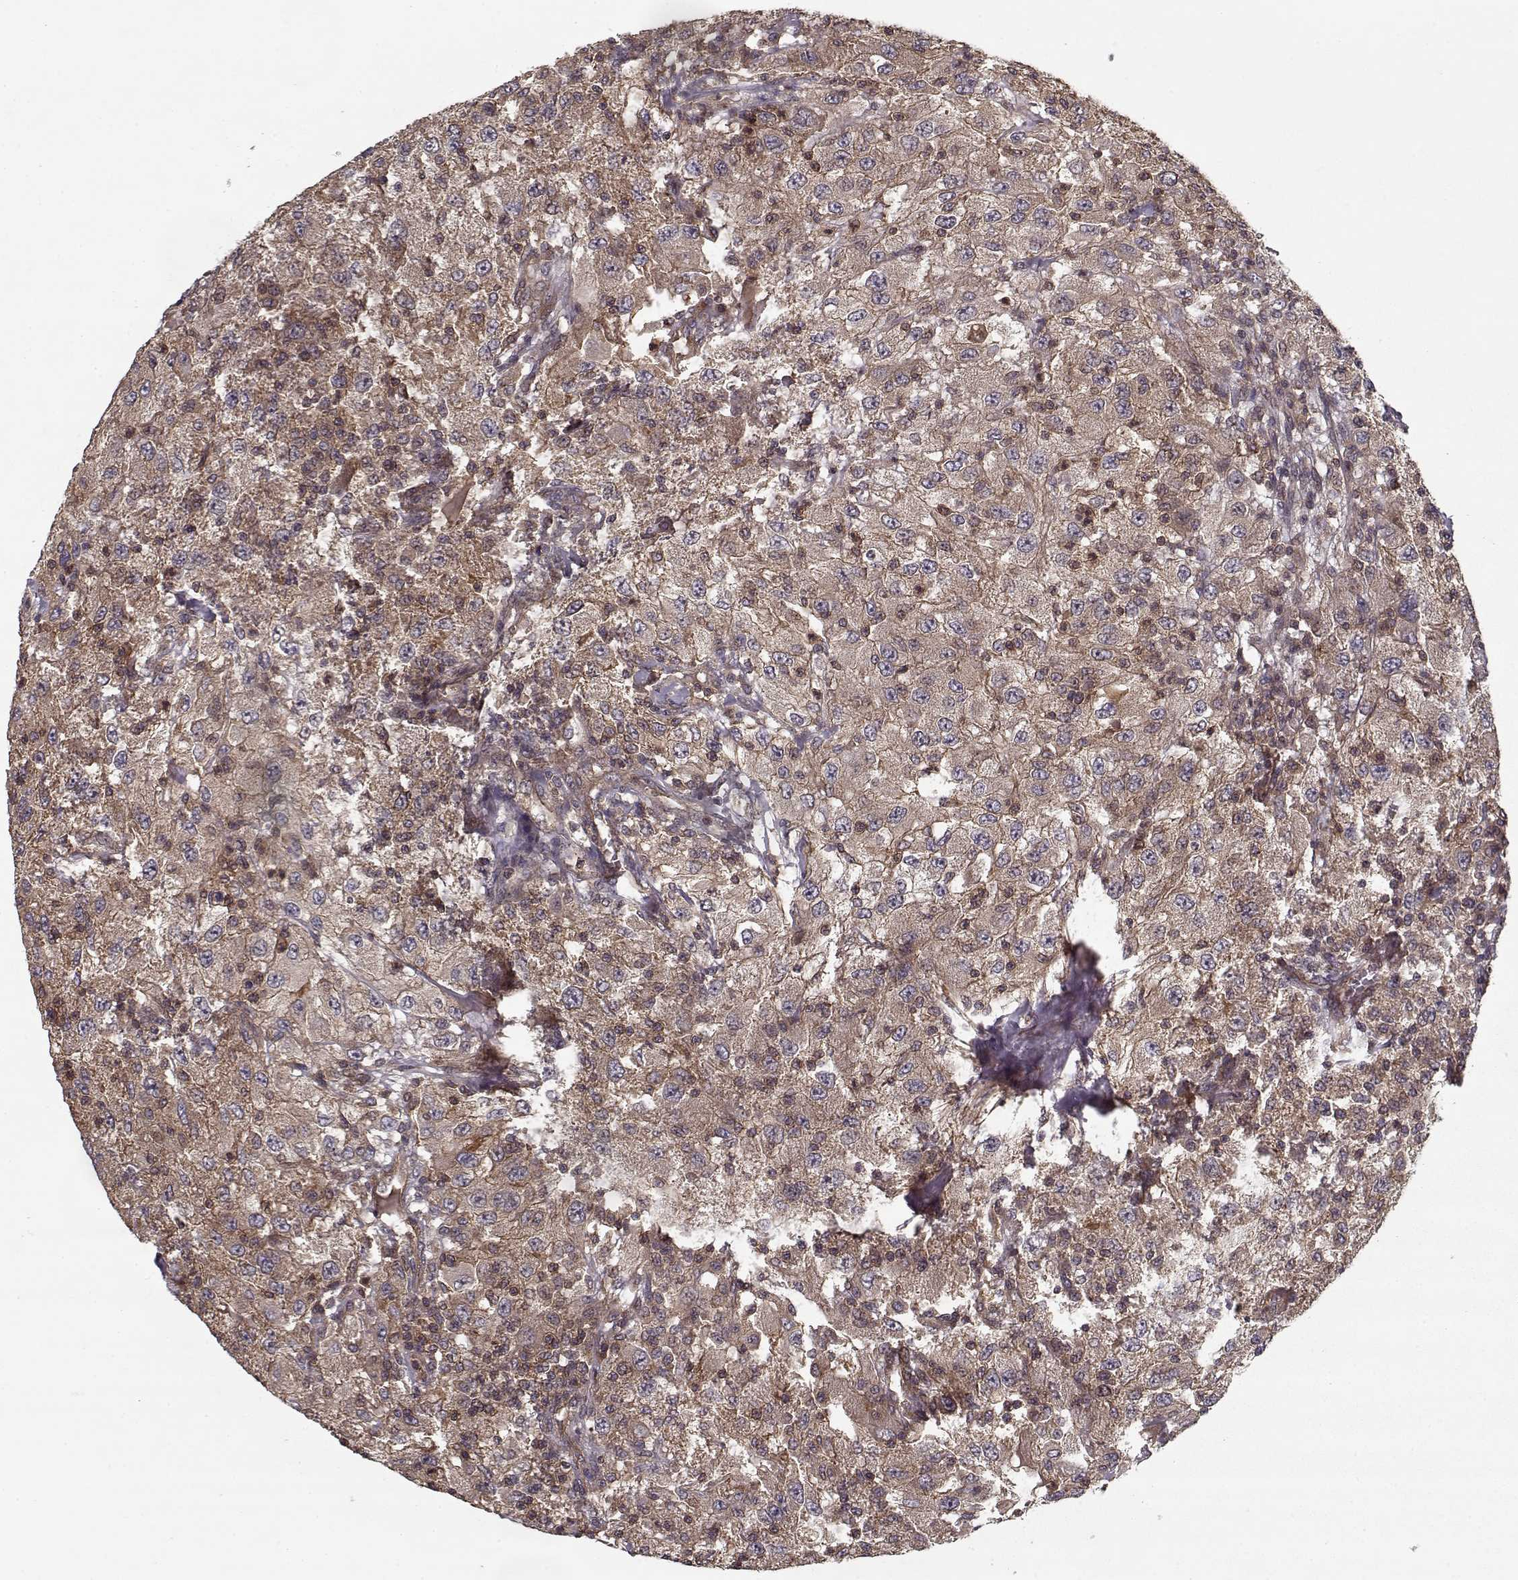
{"staining": {"intensity": "moderate", "quantity": "<25%", "location": "cytoplasmic/membranous"}, "tissue": "renal cancer", "cell_type": "Tumor cells", "image_type": "cancer", "snomed": [{"axis": "morphology", "description": "Adenocarcinoma, NOS"}, {"axis": "topography", "description": "Kidney"}], "caption": "Renal adenocarcinoma tissue shows moderate cytoplasmic/membranous staining in approximately <25% of tumor cells (Stains: DAB in brown, nuclei in blue, Microscopy: brightfield microscopy at high magnification).", "gene": "PPP1R12A", "patient": {"sex": "female", "age": 67}}